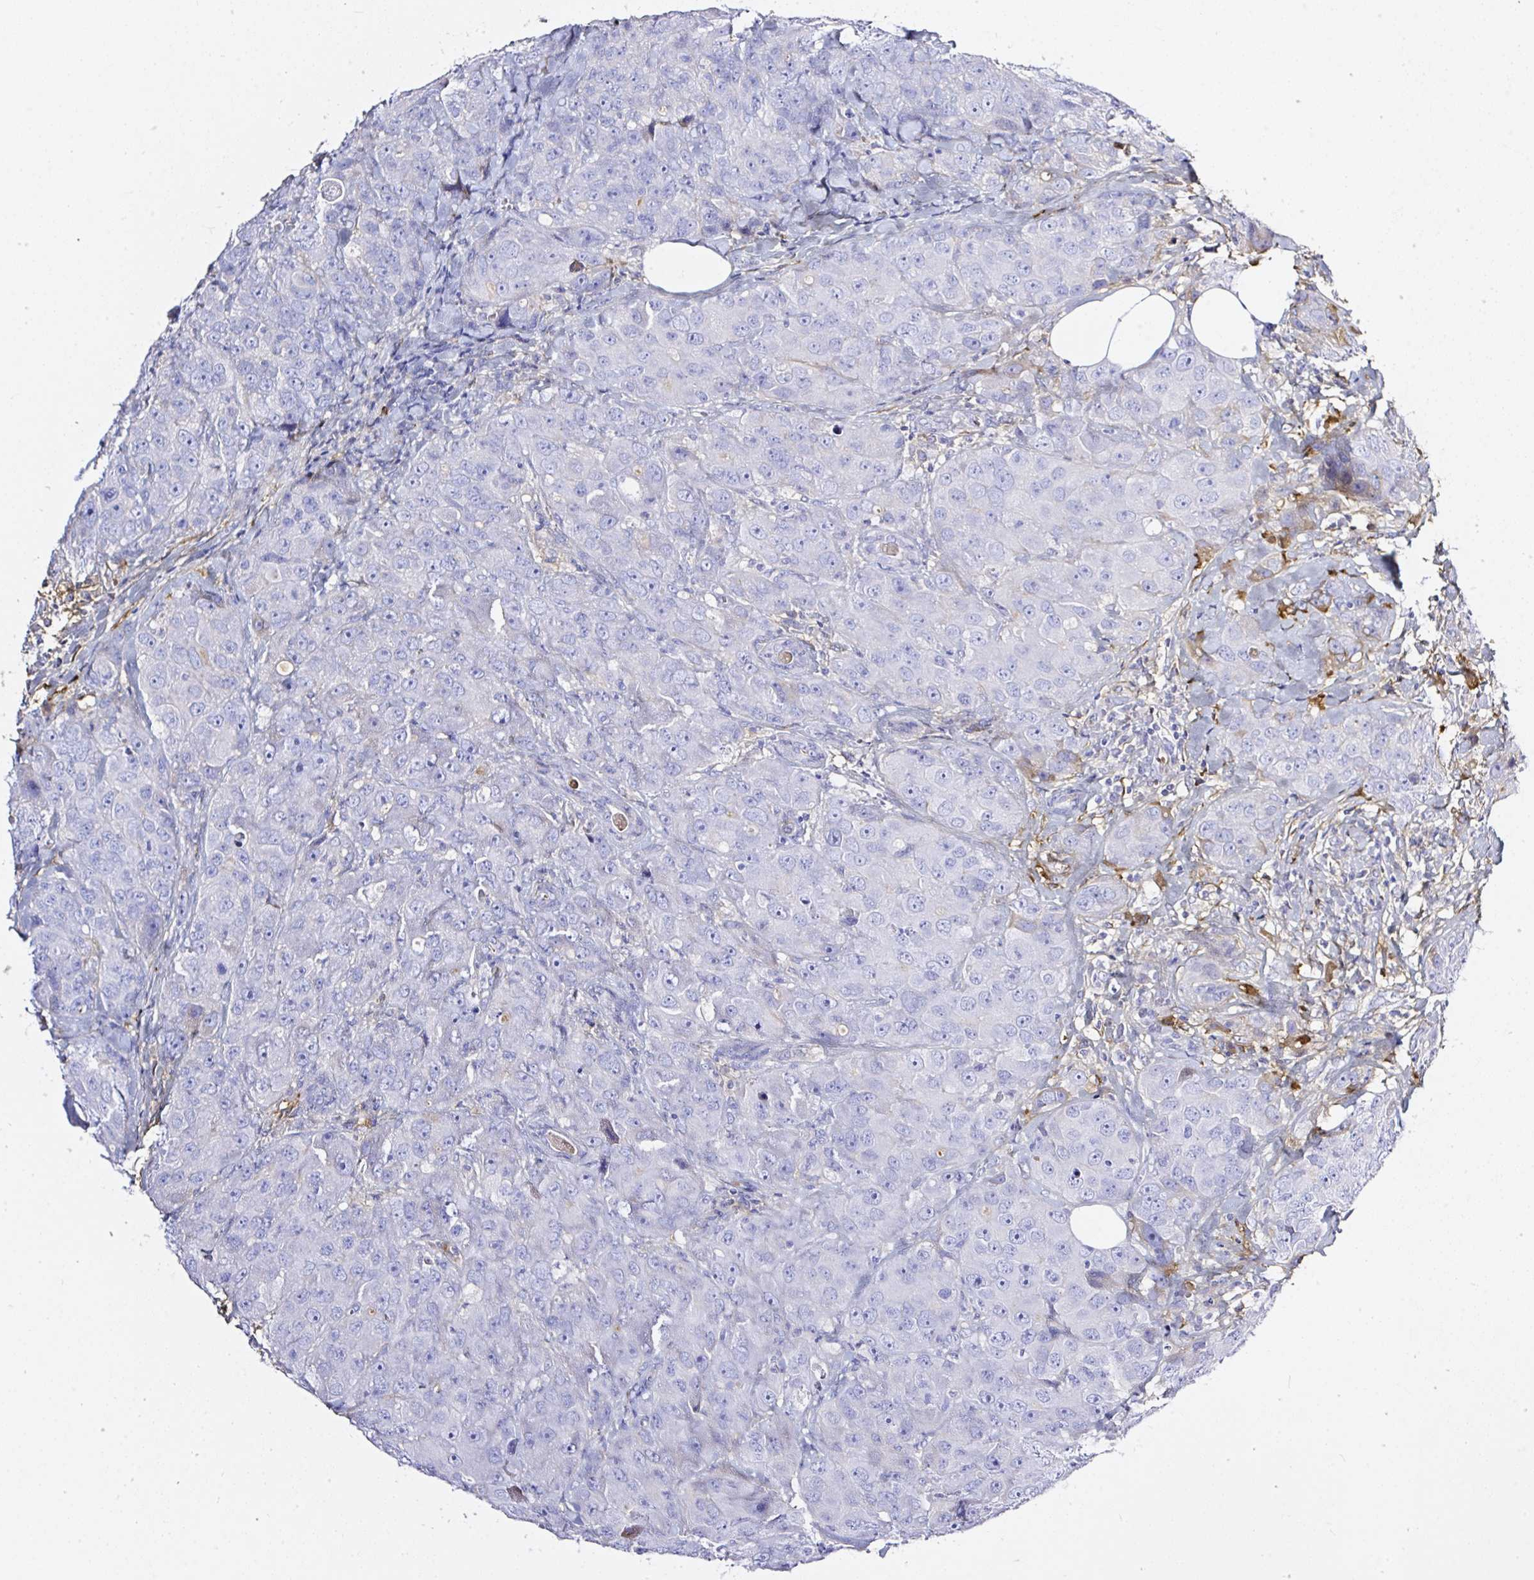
{"staining": {"intensity": "negative", "quantity": "none", "location": "none"}, "tissue": "breast cancer", "cell_type": "Tumor cells", "image_type": "cancer", "snomed": [{"axis": "morphology", "description": "Duct carcinoma"}, {"axis": "topography", "description": "Breast"}], "caption": "This is an immunohistochemistry (IHC) histopathology image of human infiltrating ductal carcinoma (breast). There is no expression in tumor cells.", "gene": "CLEC3B", "patient": {"sex": "female", "age": 43}}